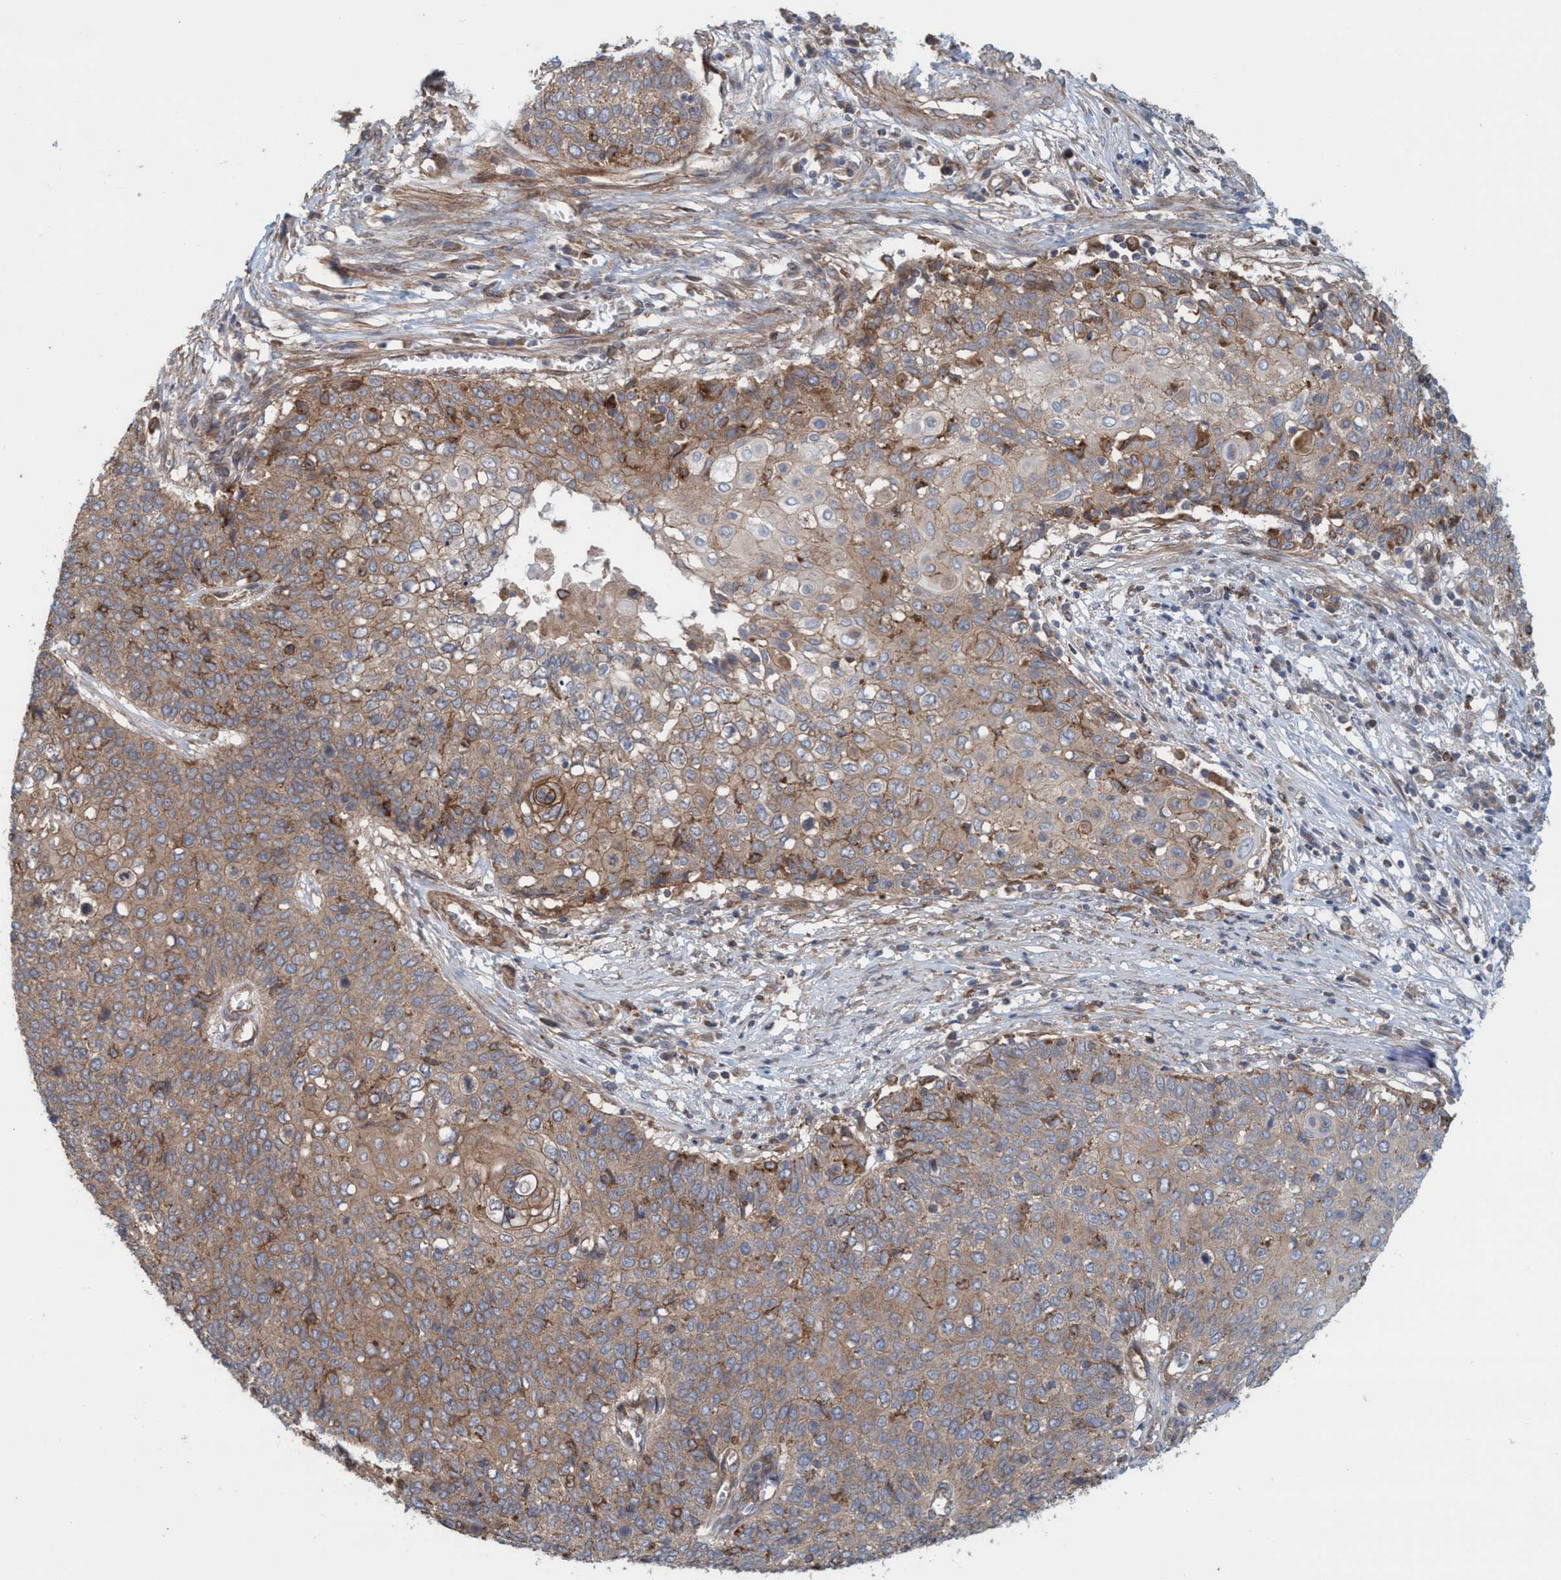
{"staining": {"intensity": "moderate", "quantity": ">75%", "location": "cytoplasmic/membranous"}, "tissue": "cervical cancer", "cell_type": "Tumor cells", "image_type": "cancer", "snomed": [{"axis": "morphology", "description": "Squamous cell carcinoma, NOS"}, {"axis": "topography", "description": "Cervix"}], "caption": "Human cervical squamous cell carcinoma stained for a protein (brown) shows moderate cytoplasmic/membranous positive positivity in about >75% of tumor cells.", "gene": "SPECC1", "patient": {"sex": "female", "age": 39}}